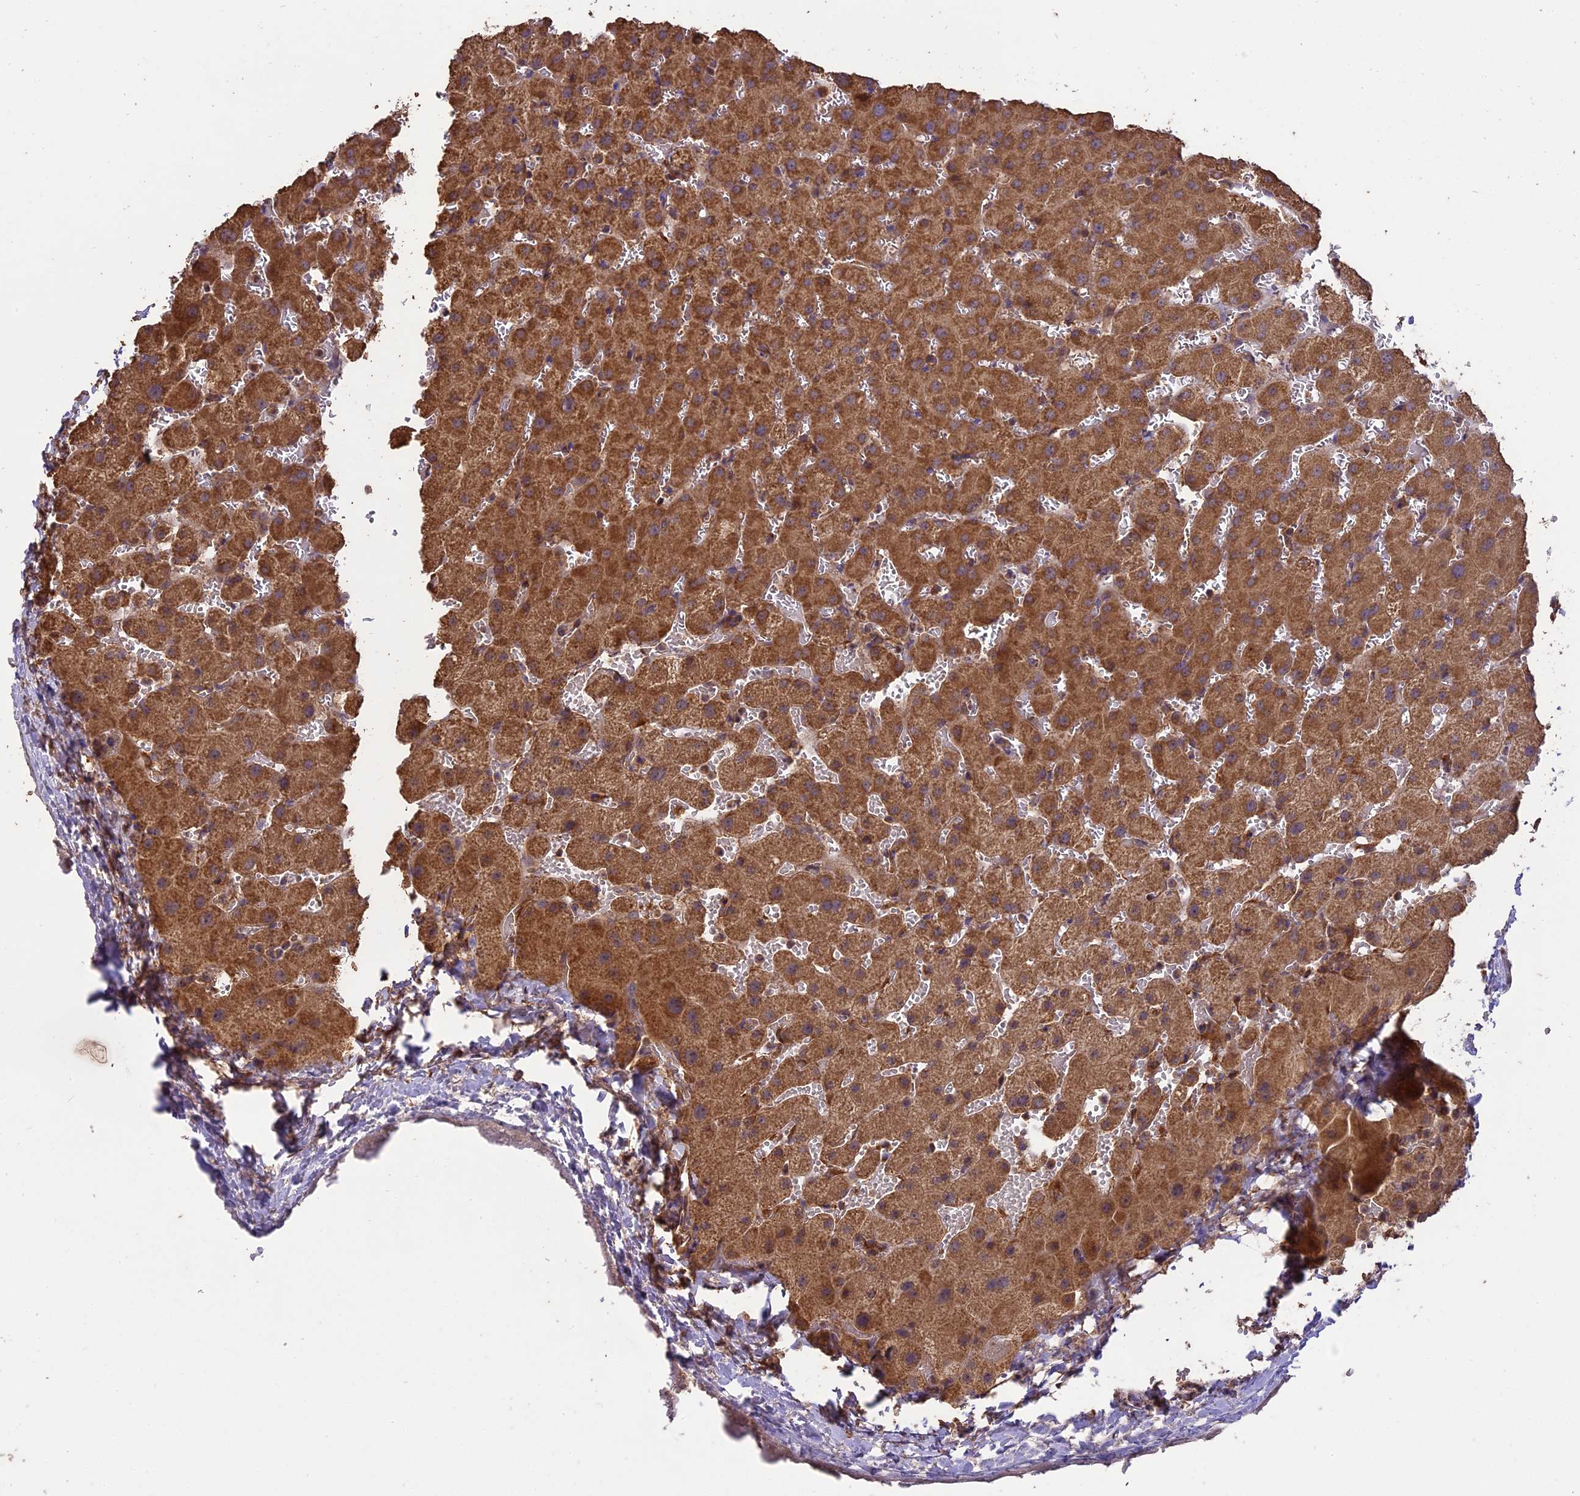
{"staining": {"intensity": "negative", "quantity": "none", "location": "none"}, "tissue": "liver", "cell_type": "Cholangiocytes", "image_type": "normal", "snomed": [{"axis": "morphology", "description": "Normal tissue, NOS"}, {"axis": "topography", "description": "Liver"}], "caption": "Immunohistochemistry of normal liver displays no expression in cholangiocytes. Nuclei are stained in blue.", "gene": "TTLL10", "patient": {"sex": "female", "age": 63}}